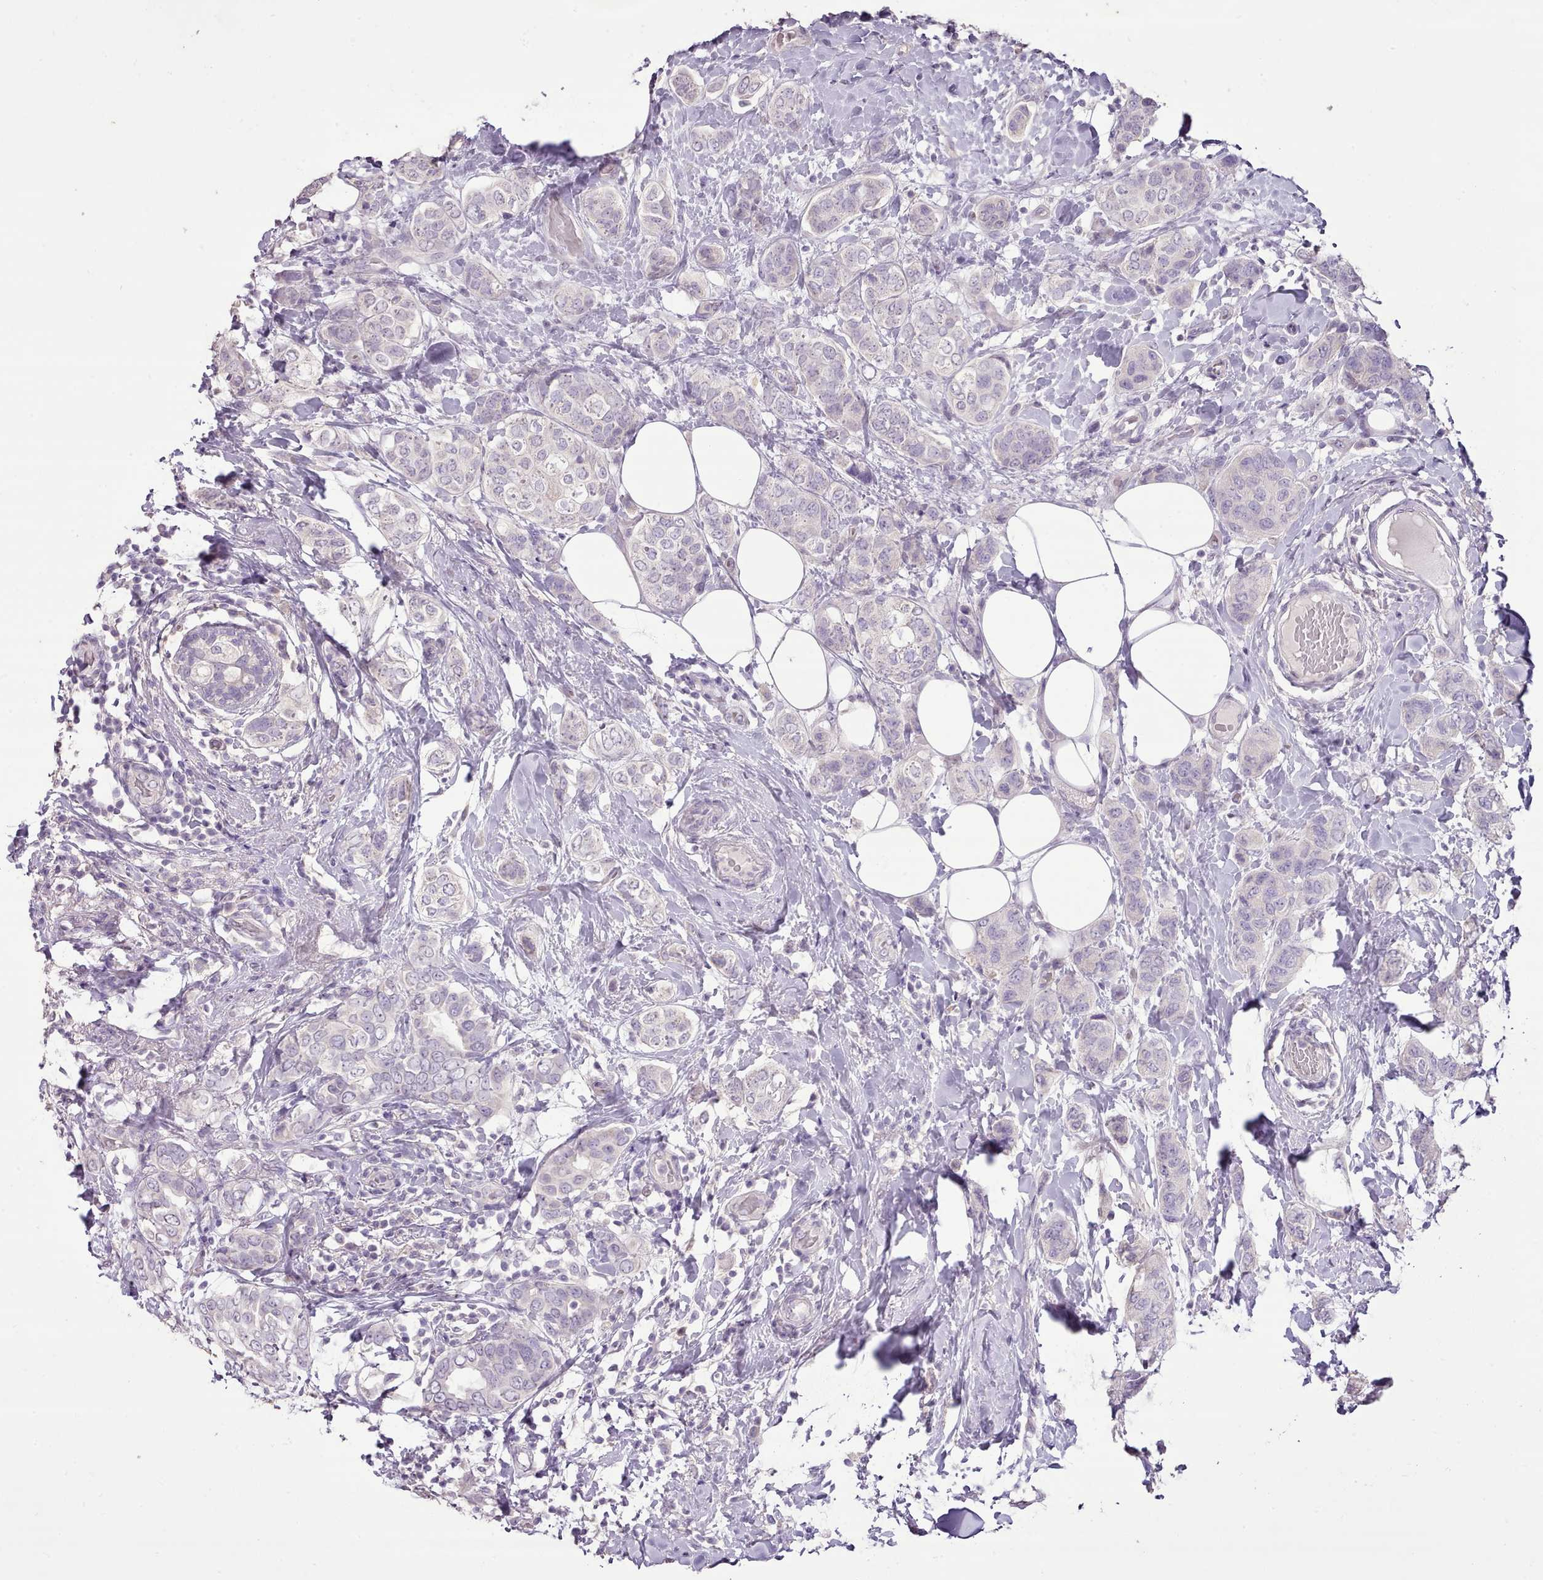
{"staining": {"intensity": "negative", "quantity": "none", "location": "none"}, "tissue": "breast cancer", "cell_type": "Tumor cells", "image_type": "cancer", "snomed": [{"axis": "morphology", "description": "Lobular carcinoma"}, {"axis": "topography", "description": "Breast"}], "caption": "A histopathology image of human breast lobular carcinoma is negative for staining in tumor cells.", "gene": "BLOC1S2", "patient": {"sex": "female", "age": 51}}